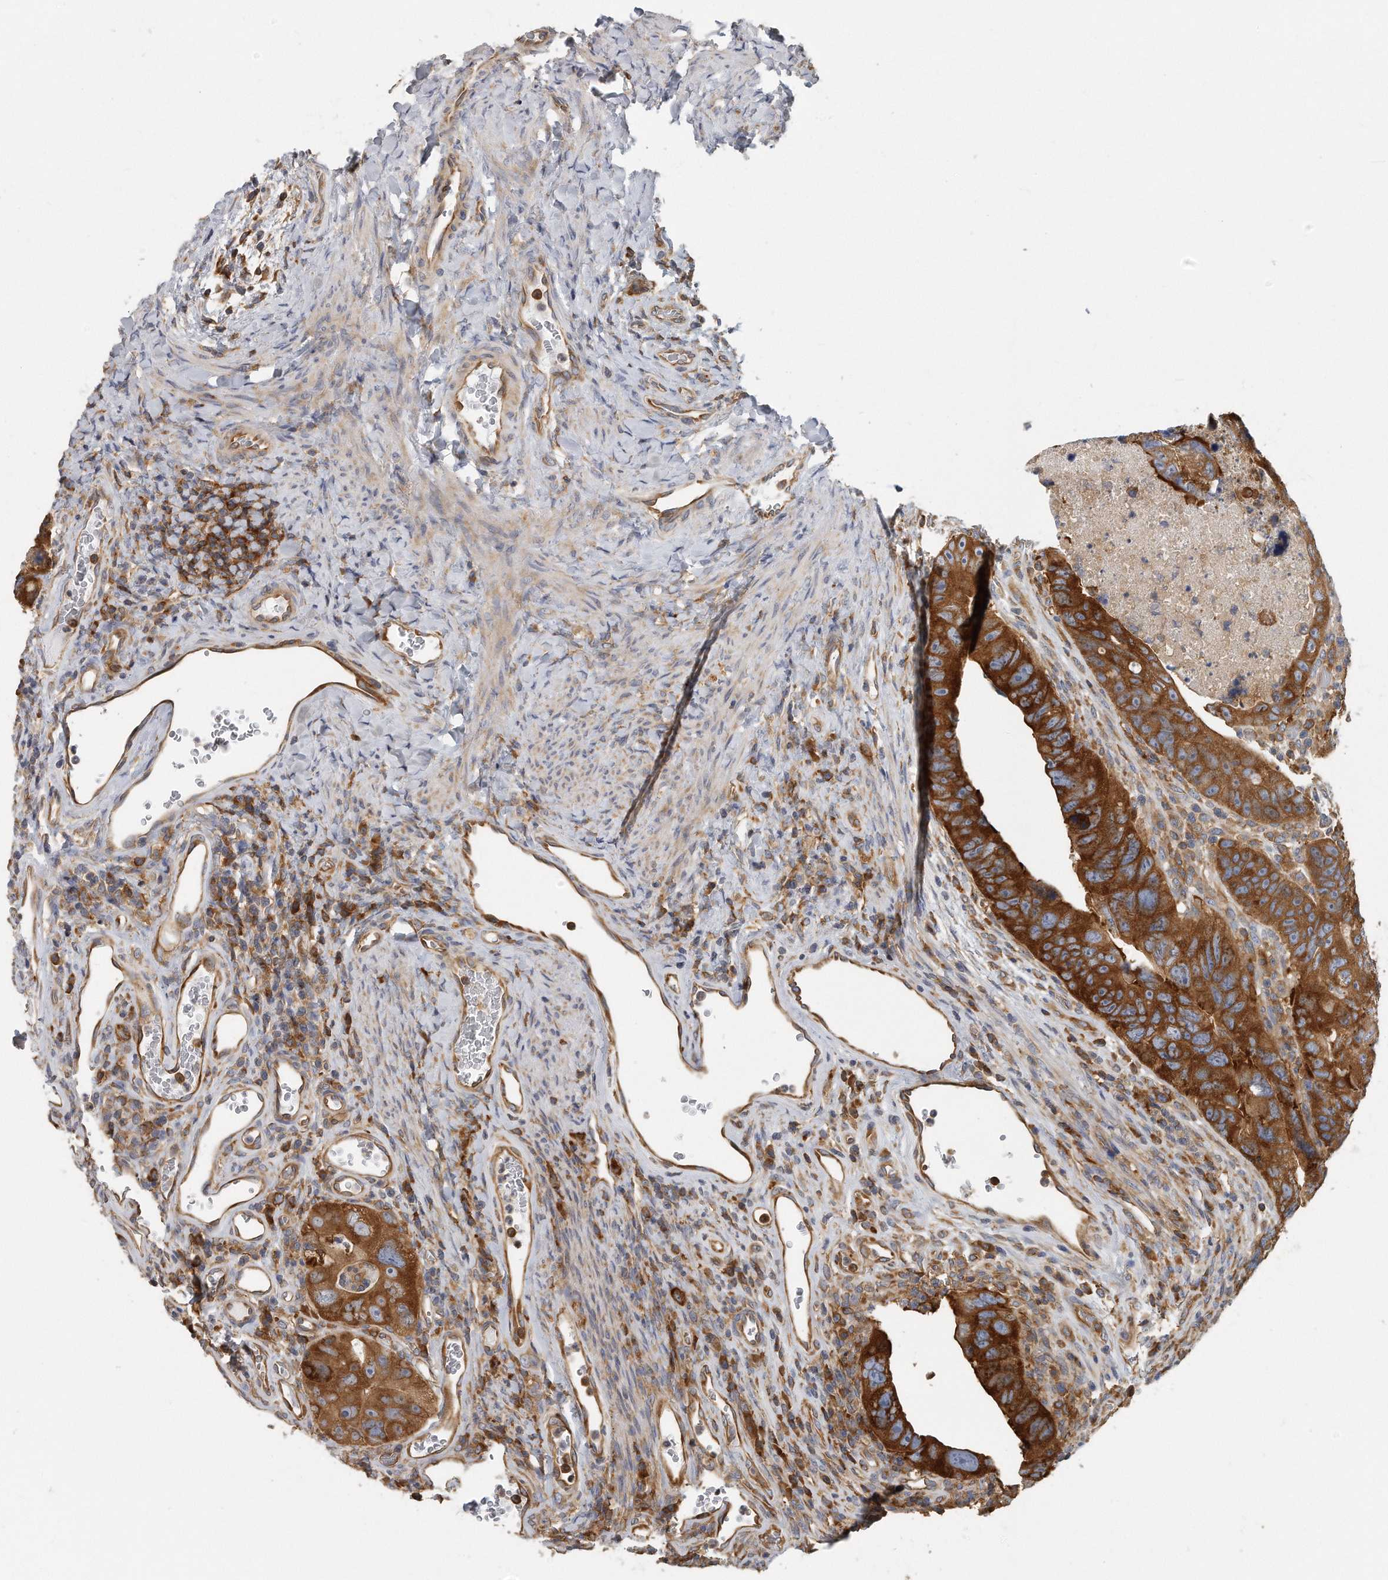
{"staining": {"intensity": "strong", "quantity": ">75%", "location": "cytoplasmic/membranous"}, "tissue": "colorectal cancer", "cell_type": "Tumor cells", "image_type": "cancer", "snomed": [{"axis": "morphology", "description": "Adenocarcinoma, NOS"}, {"axis": "topography", "description": "Rectum"}], "caption": "Immunohistochemical staining of adenocarcinoma (colorectal) shows high levels of strong cytoplasmic/membranous protein staining in approximately >75% of tumor cells.", "gene": "EIF3I", "patient": {"sex": "male", "age": 59}}